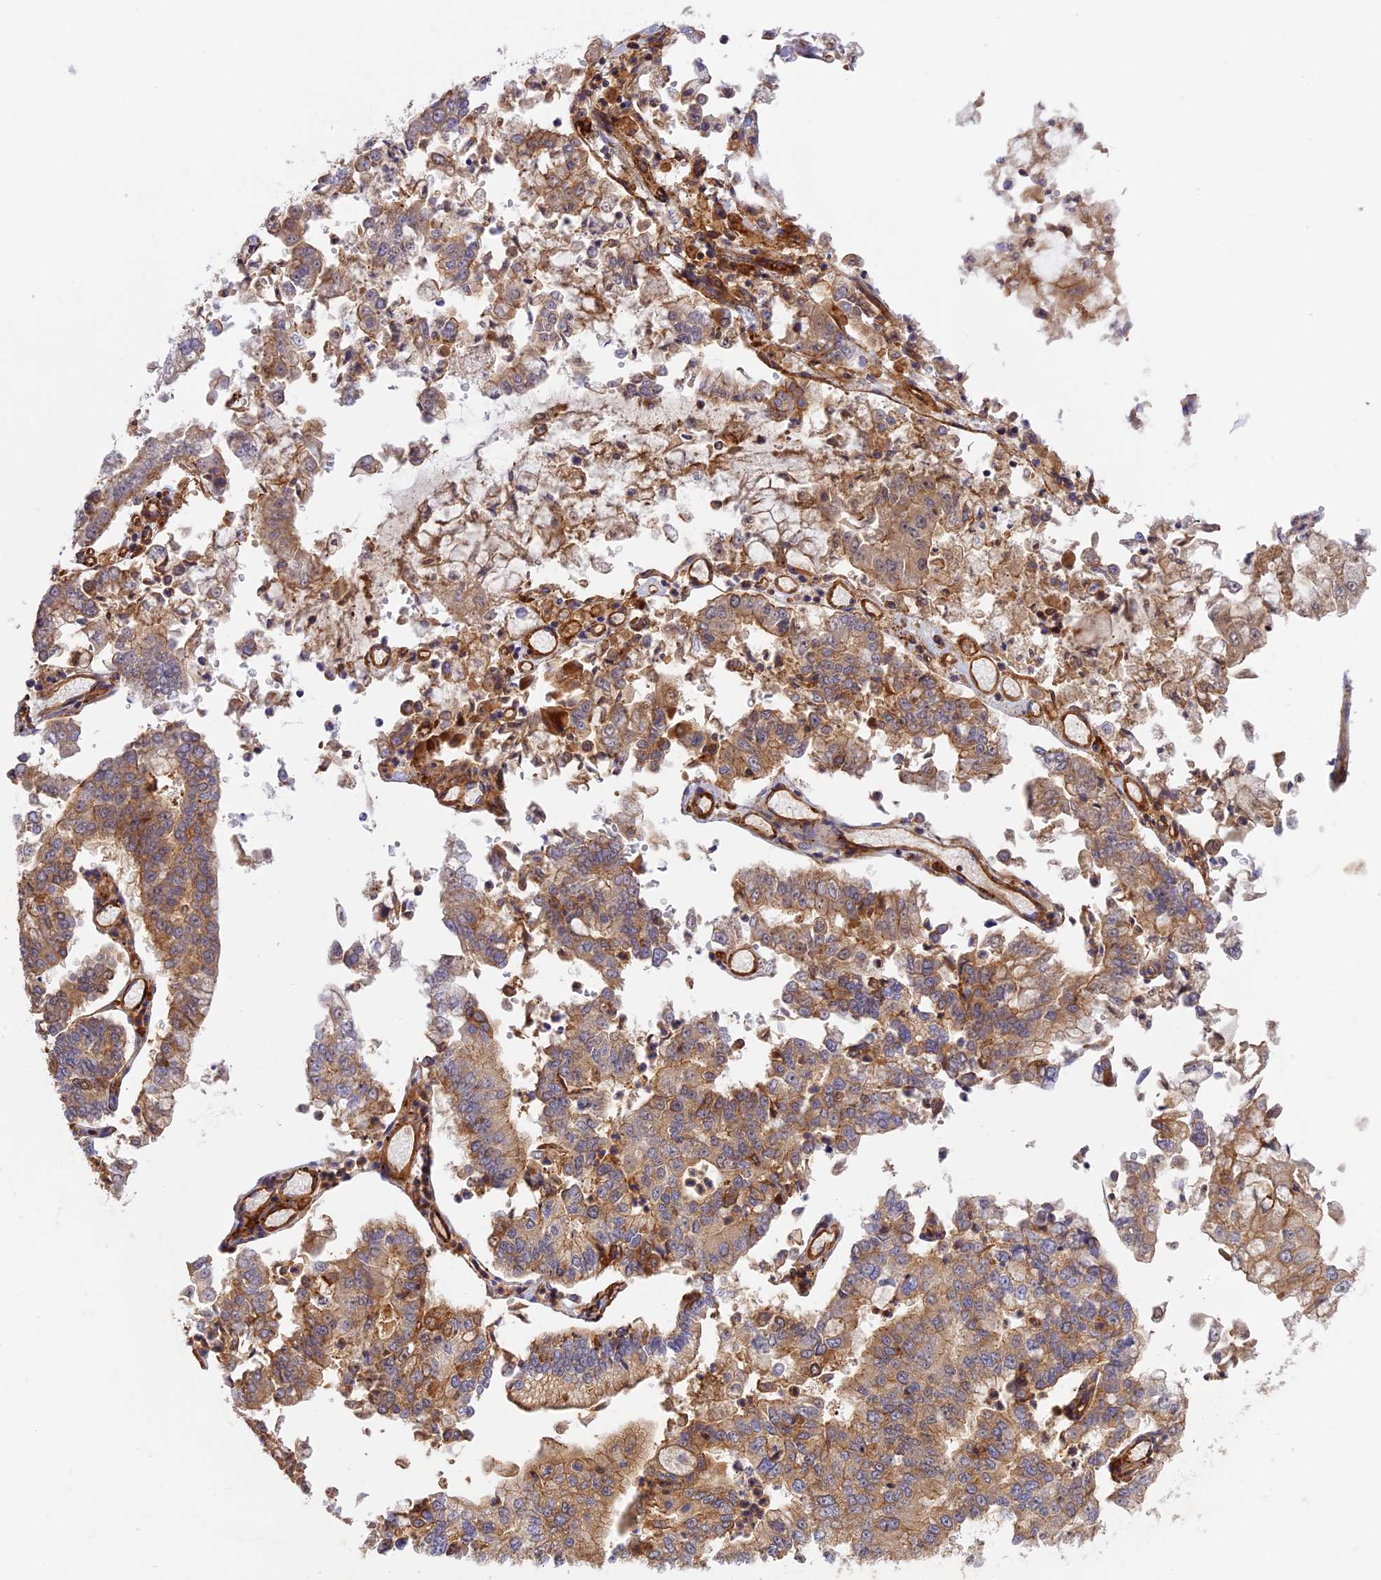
{"staining": {"intensity": "moderate", "quantity": "25%-75%", "location": "cytoplasmic/membranous"}, "tissue": "stomach cancer", "cell_type": "Tumor cells", "image_type": "cancer", "snomed": [{"axis": "morphology", "description": "Adenocarcinoma, NOS"}, {"axis": "topography", "description": "Stomach"}], "caption": "This is a photomicrograph of immunohistochemistry (IHC) staining of stomach cancer, which shows moderate staining in the cytoplasmic/membranous of tumor cells.", "gene": "C5orf22", "patient": {"sex": "male", "age": 76}}